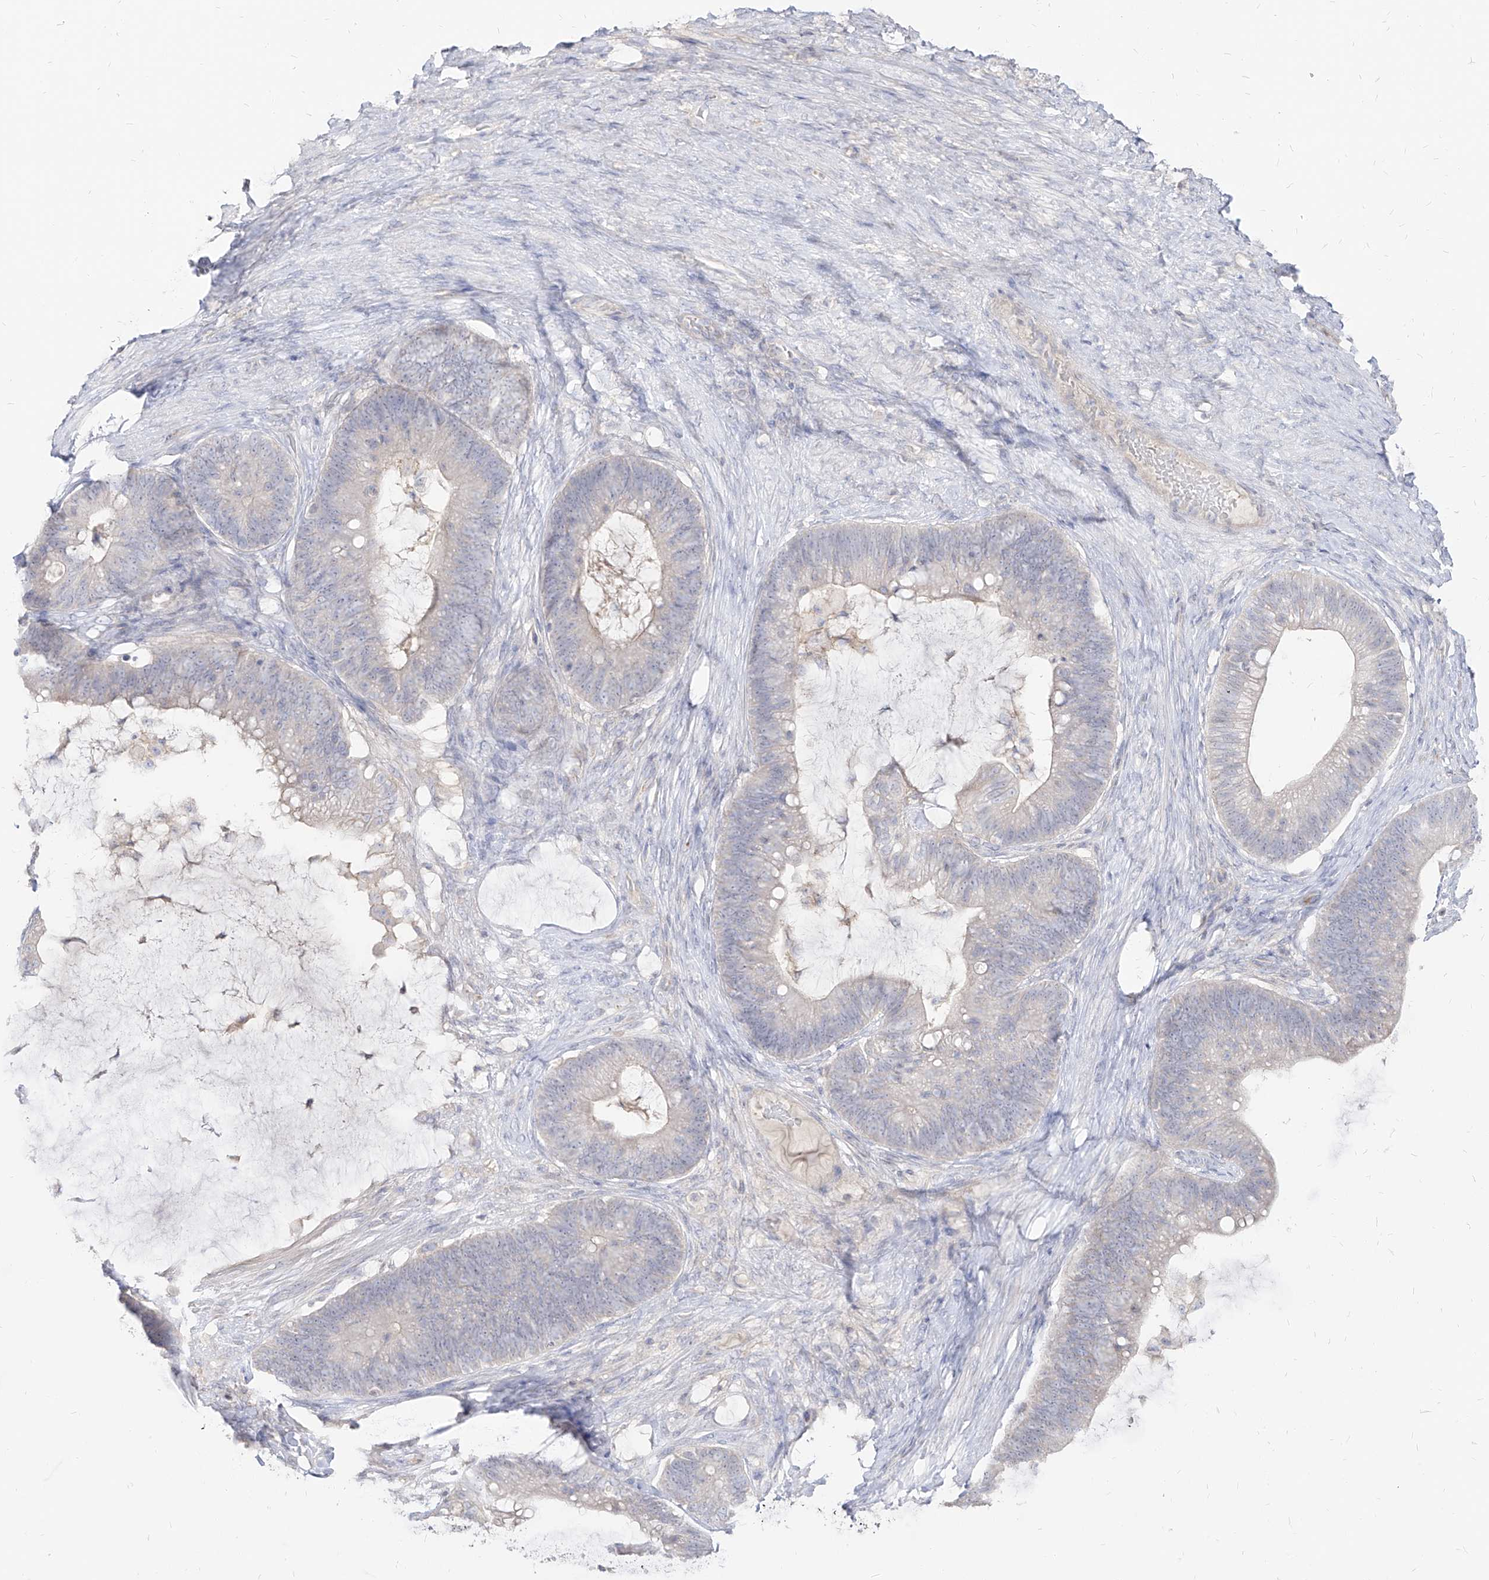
{"staining": {"intensity": "negative", "quantity": "none", "location": "none"}, "tissue": "ovarian cancer", "cell_type": "Tumor cells", "image_type": "cancer", "snomed": [{"axis": "morphology", "description": "Cystadenocarcinoma, mucinous, NOS"}, {"axis": "topography", "description": "Ovary"}], "caption": "There is no significant expression in tumor cells of ovarian cancer (mucinous cystadenocarcinoma). (DAB immunohistochemistry with hematoxylin counter stain).", "gene": "RBFOX3", "patient": {"sex": "female", "age": 61}}